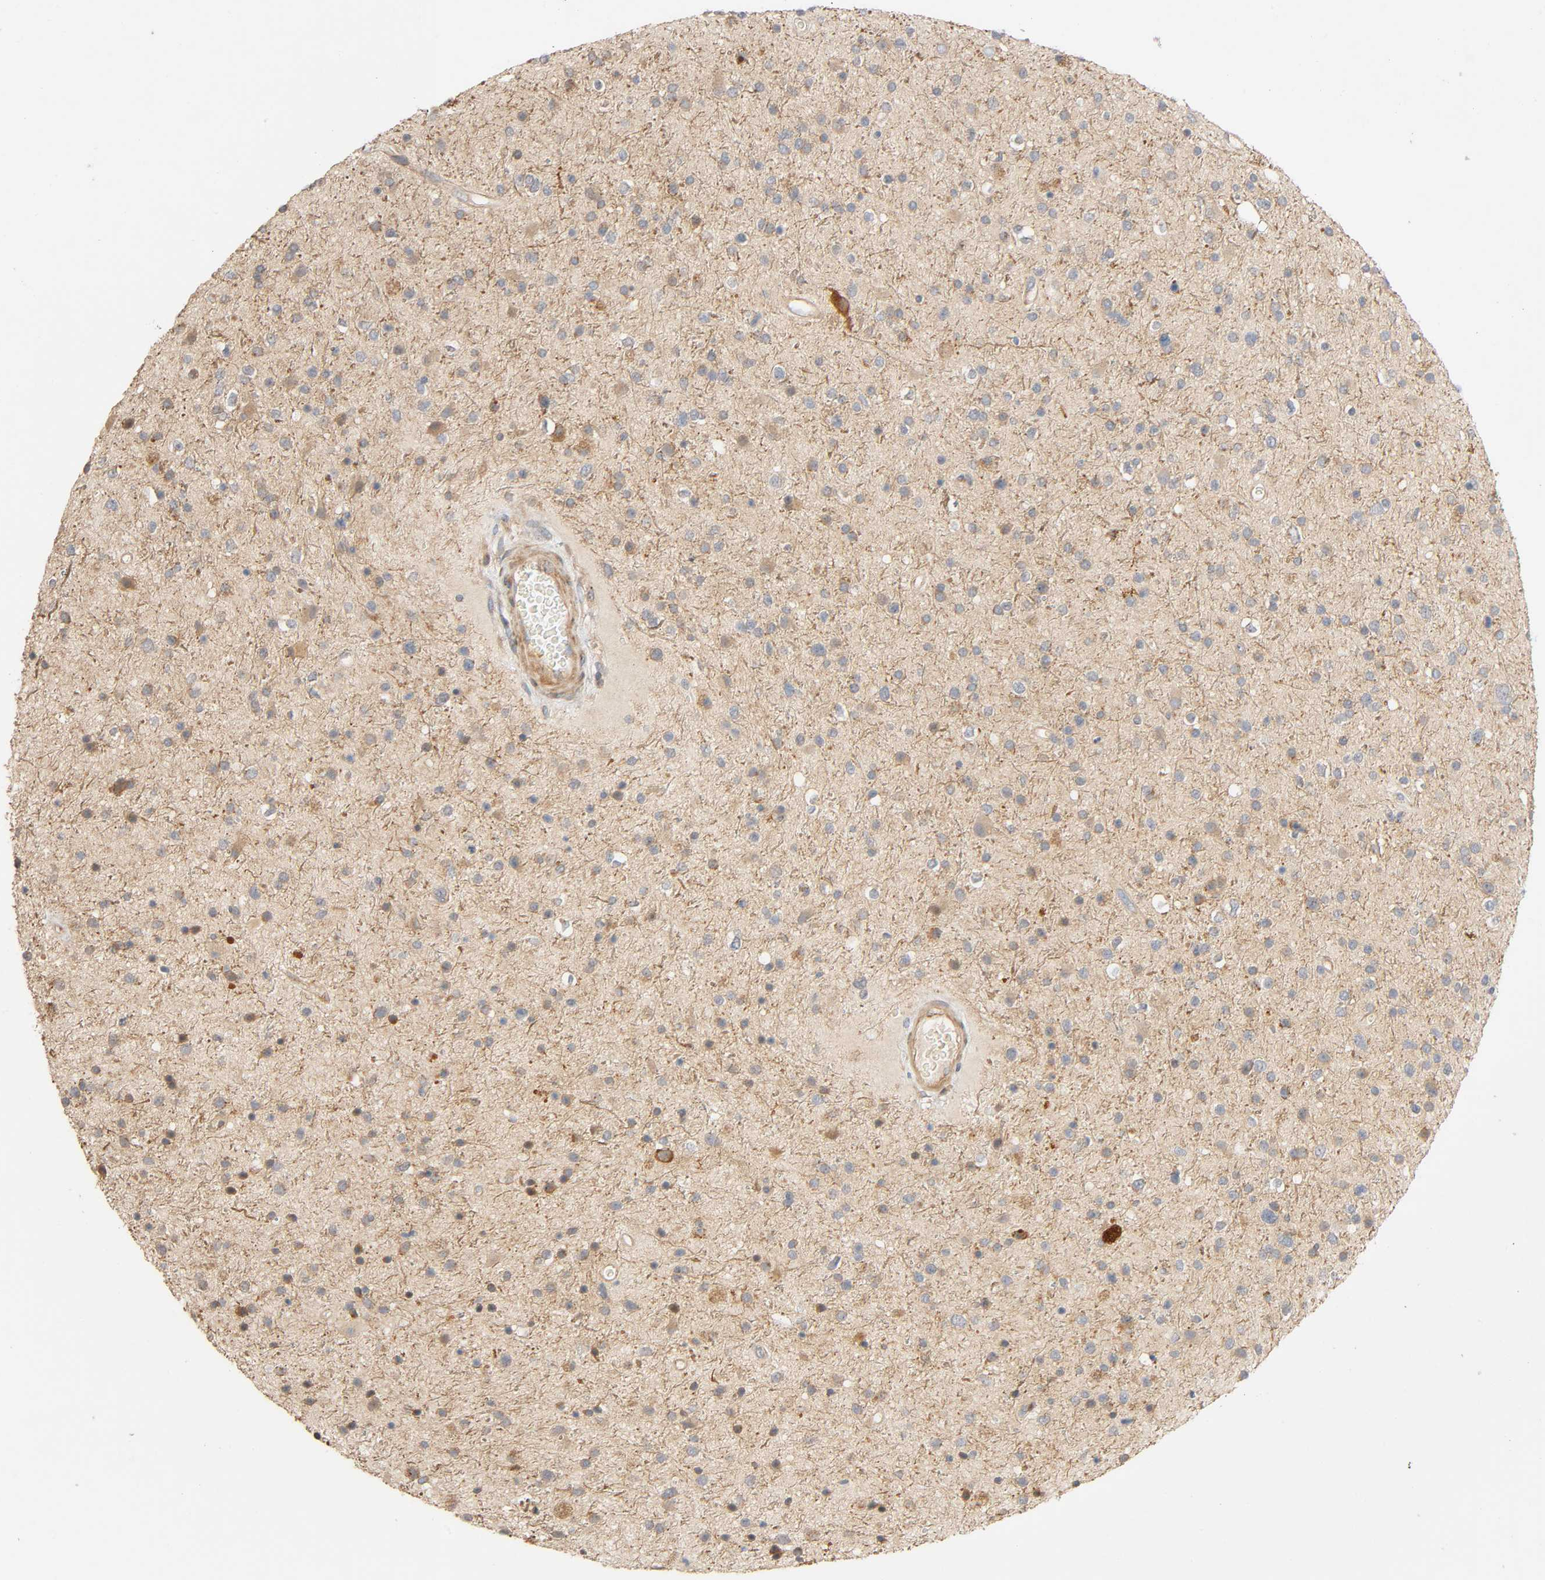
{"staining": {"intensity": "weak", "quantity": "25%-75%", "location": "cytoplasmic/membranous"}, "tissue": "glioma", "cell_type": "Tumor cells", "image_type": "cancer", "snomed": [{"axis": "morphology", "description": "Glioma, malignant, High grade"}, {"axis": "topography", "description": "Brain"}], "caption": "Malignant high-grade glioma tissue shows weak cytoplasmic/membranous positivity in about 25%-75% of tumor cells", "gene": "SGSM1", "patient": {"sex": "male", "age": 33}}